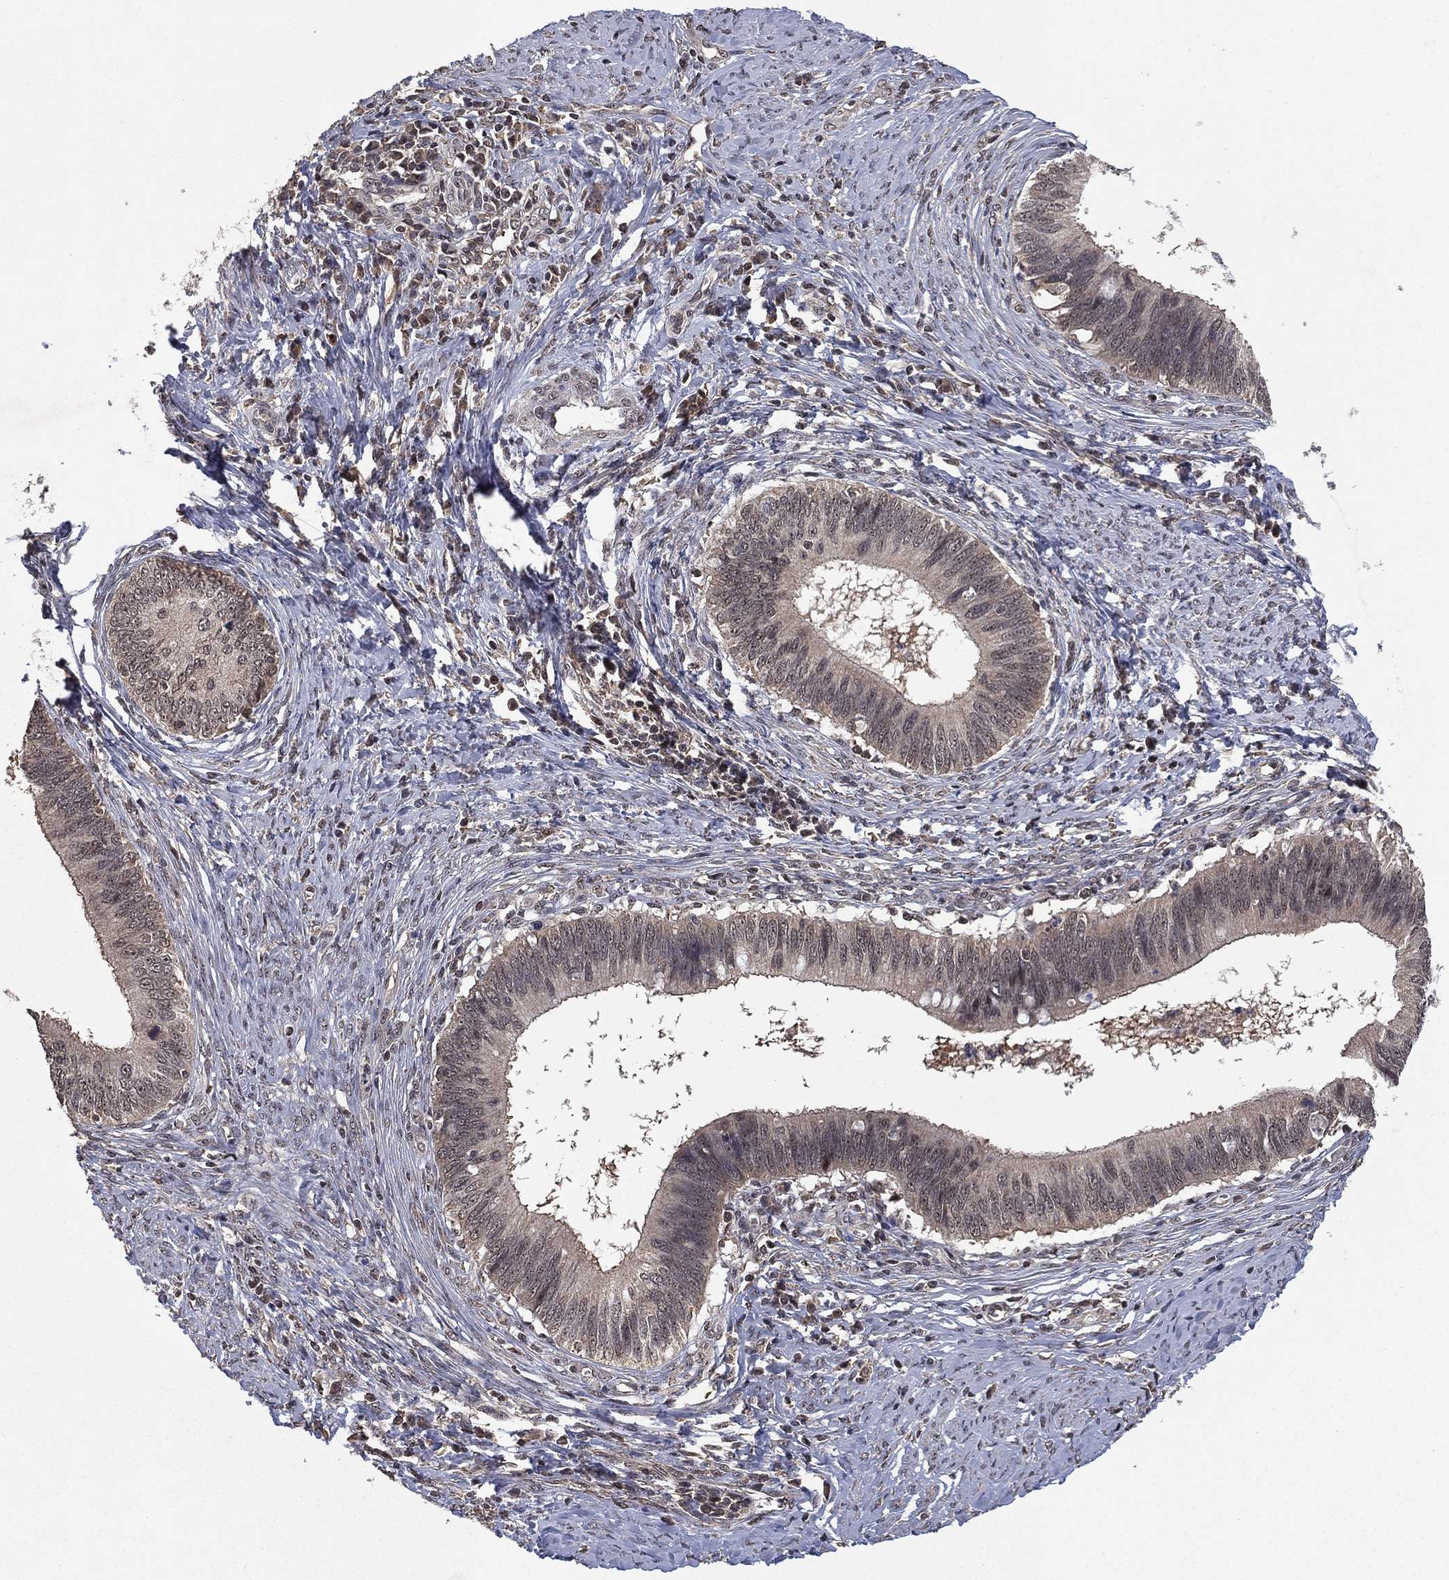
{"staining": {"intensity": "negative", "quantity": "none", "location": "none"}, "tissue": "cervical cancer", "cell_type": "Tumor cells", "image_type": "cancer", "snomed": [{"axis": "morphology", "description": "Adenocarcinoma, NOS"}, {"axis": "topography", "description": "Cervix"}], "caption": "The immunohistochemistry photomicrograph has no significant expression in tumor cells of cervical cancer tissue.", "gene": "NELFCD", "patient": {"sex": "female", "age": 42}}